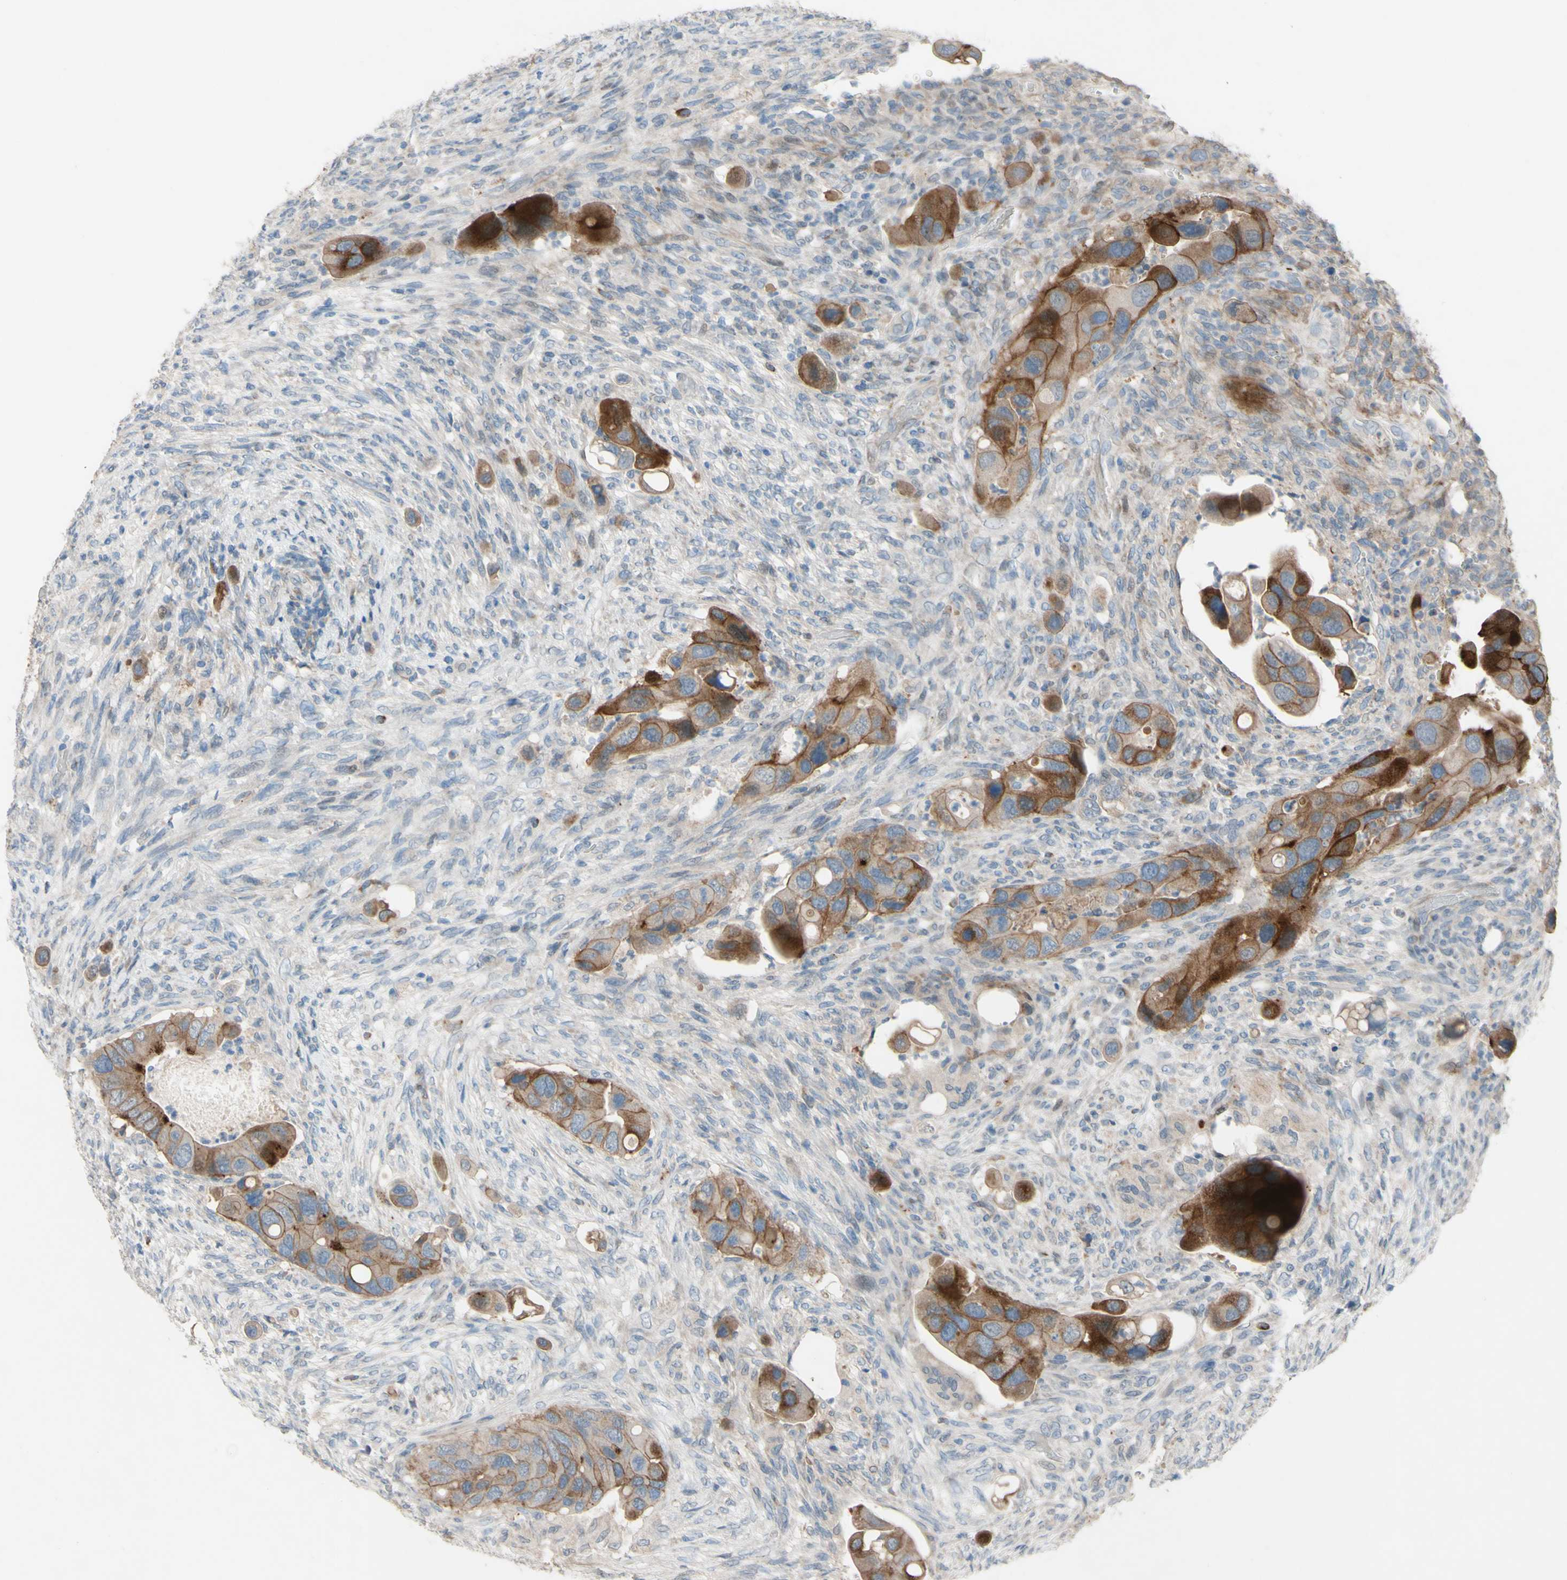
{"staining": {"intensity": "moderate", "quantity": "25%-75%", "location": "cytoplasmic/membranous"}, "tissue": "colorectal cancer", "cell_type": "Tumor cells", "image_type": "cancer", "snomed": [{"axis": "morphology", "description": "Adenocarcinoma, NOS"}, {"axis": "topography", "description": "Rectum"}], "caption": "An immunohistochemistry photomicrograph of tumor tissue is shown. Protein staining in brown labels moderate cytoplasmic/membranous positivity in colorectal cancer within tumor cells.", "gene": "CDCP1", "patient": {"sex": "female", "age": 57}}